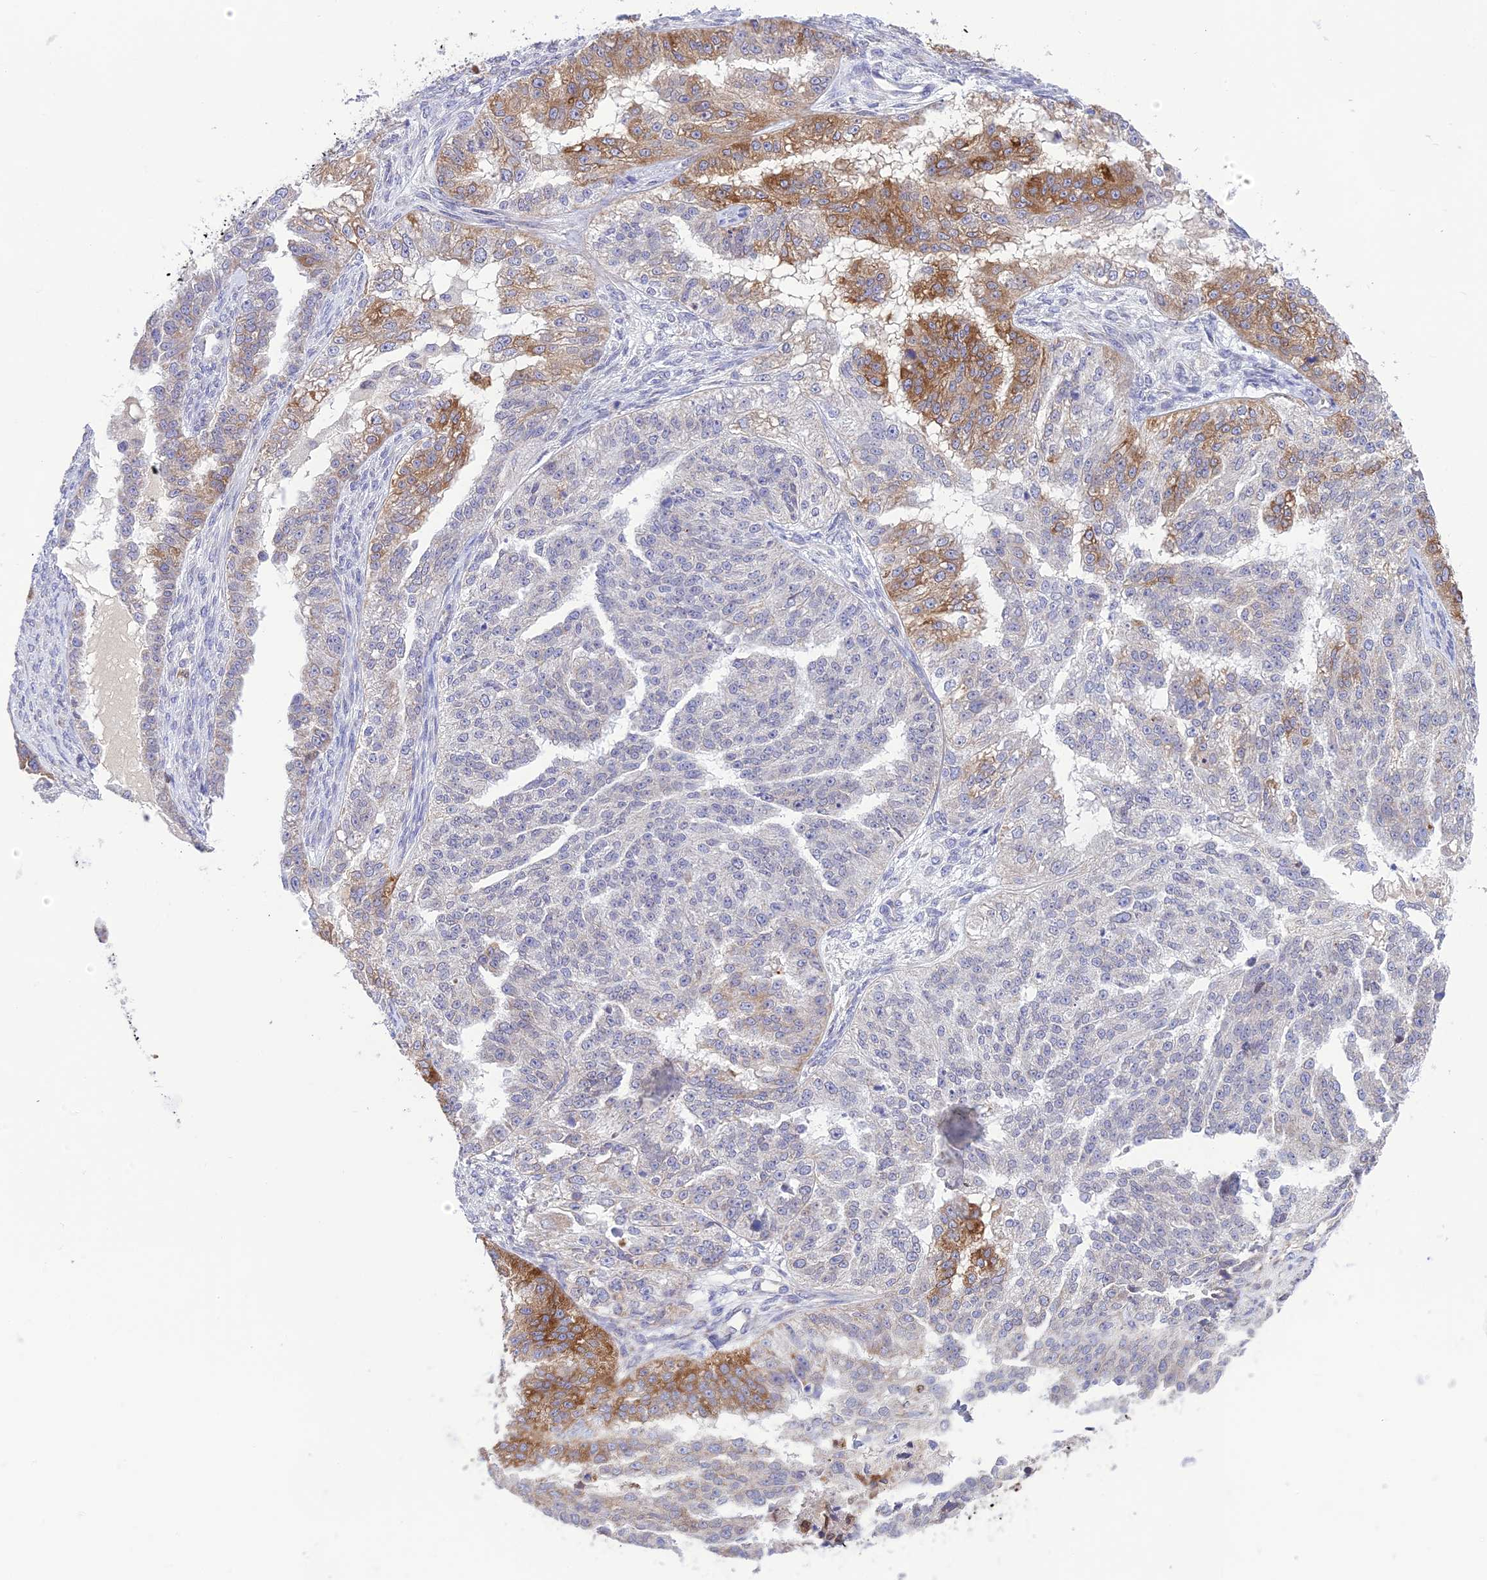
{"staining": {"intensity": "moderate", "quantity": "25%-75%", "location": "cytoplasmic/membranous"}, "tissue": "ovarian cancer", "cell_type": "Tumor cells", "image_type": "cancer", "snomed": [{"axis": "morphology", "description": "Cystadenocarcinoma, serous, NOS"}, {"axis": "topography", "description": "Ovary"}], "caption": "Moderate cytoplasmic/membranous expression is present in about 25%-75% of tumor cells in ovarian cancer. The staining is performed using DAB (3,3'-diaminobenzidine) brown chromogen to label protein expression. The nuclei are counter-stained blue using hematoxylin.", "gene": "PKHD1L1", "patient": {"sex": "female", "age": 58}}